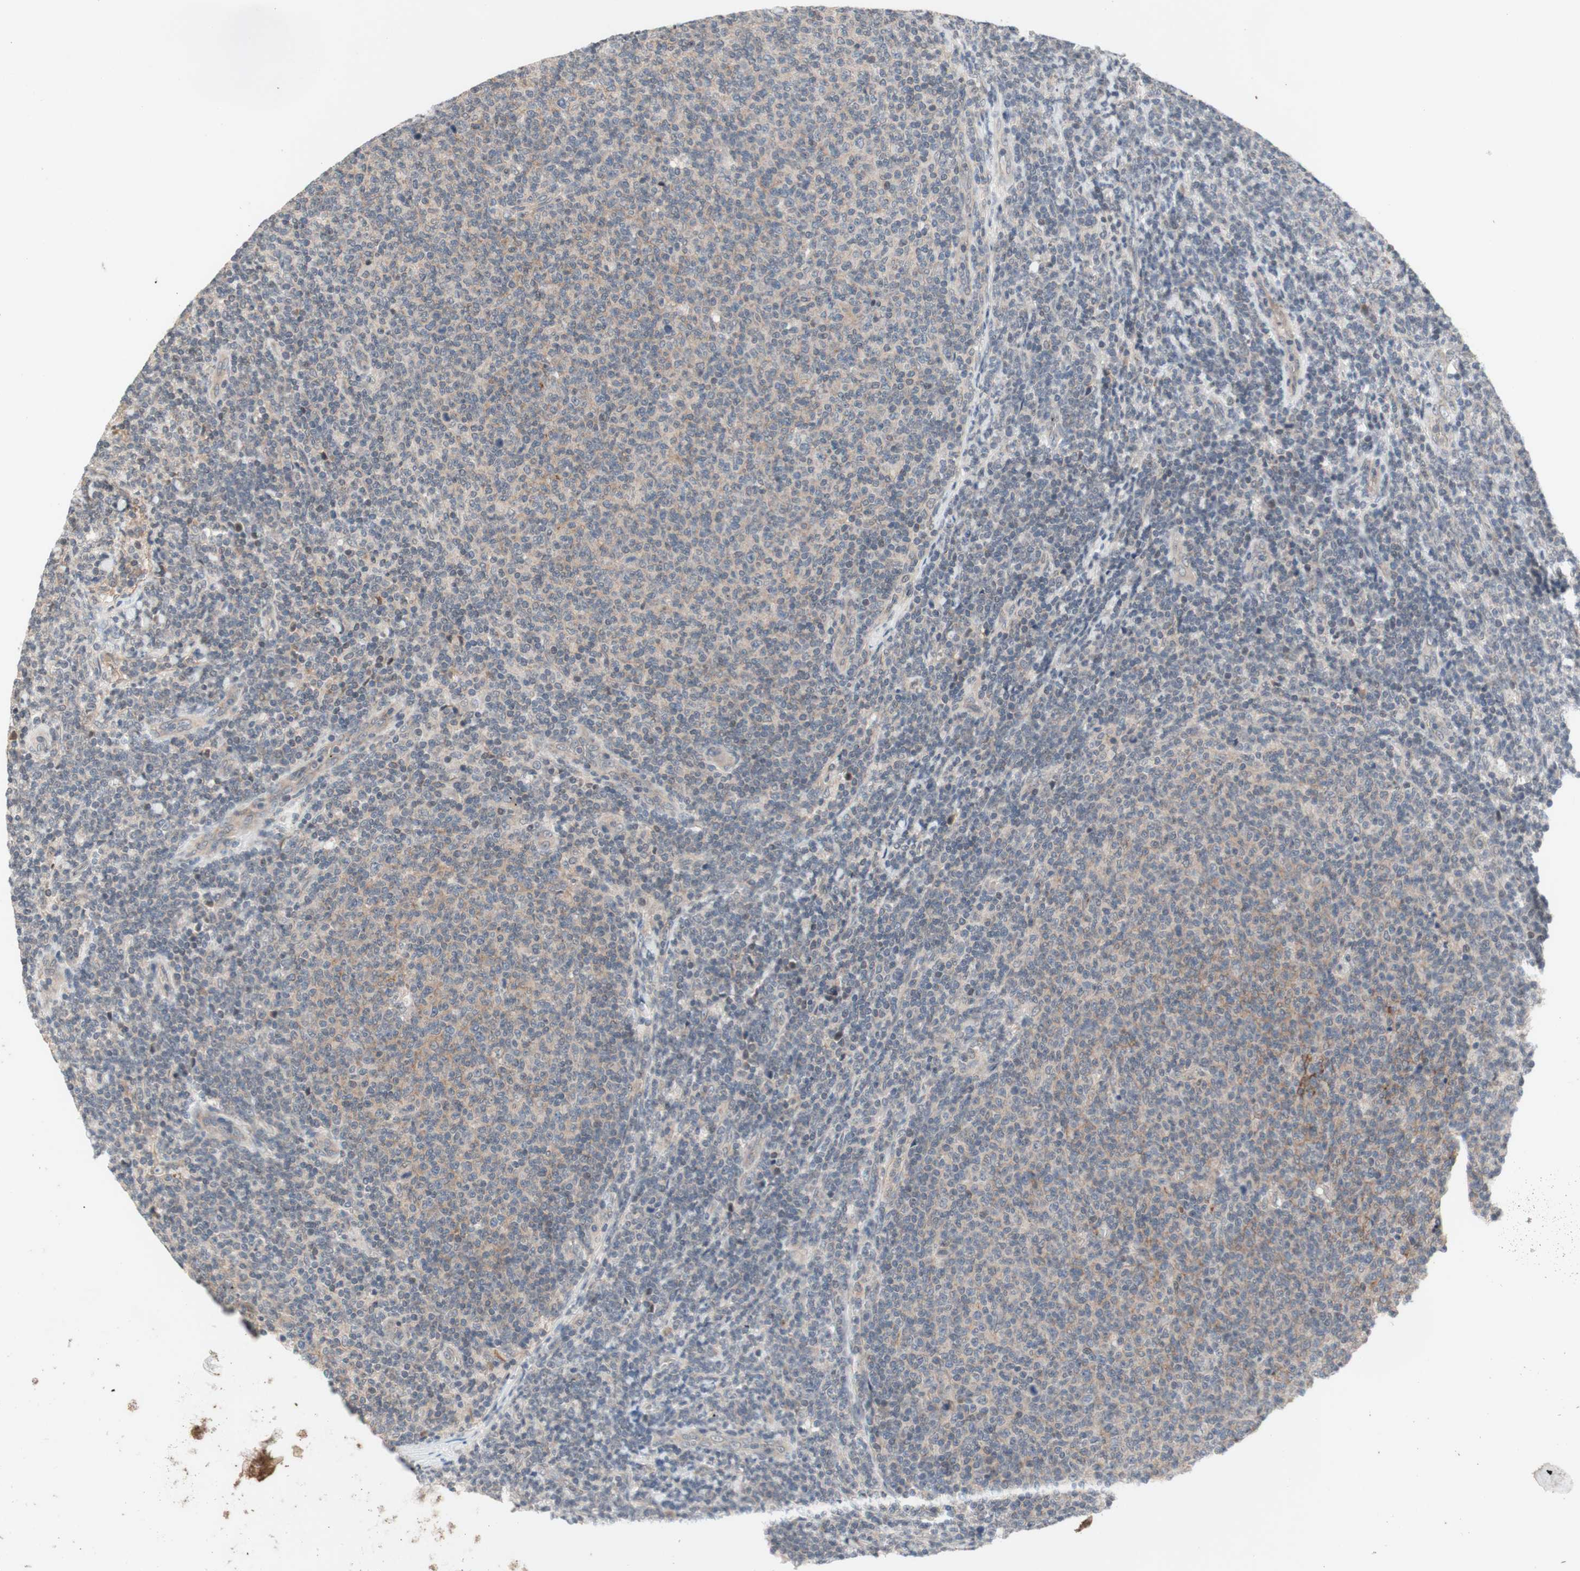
{"staining": {"intensity": "weak", "quantity": "<25%", "location": "cytoplasmic/membranous"}, "tissue": "lymphoma", "cell_type": "Tumor cells", "image_type": "cancer", "snomed": [{"axis": "morphology", "description": "Malignant lymphoma, non-Hodgkin's type, Low grade"}, {"axis": "topography", "description": "Lymph node"}], "caption": "A histopathology image of human lymphoma is negative for staining in tumor cells.", "gene": "CD55", "patient": {"sex": "male", "age": 66}}